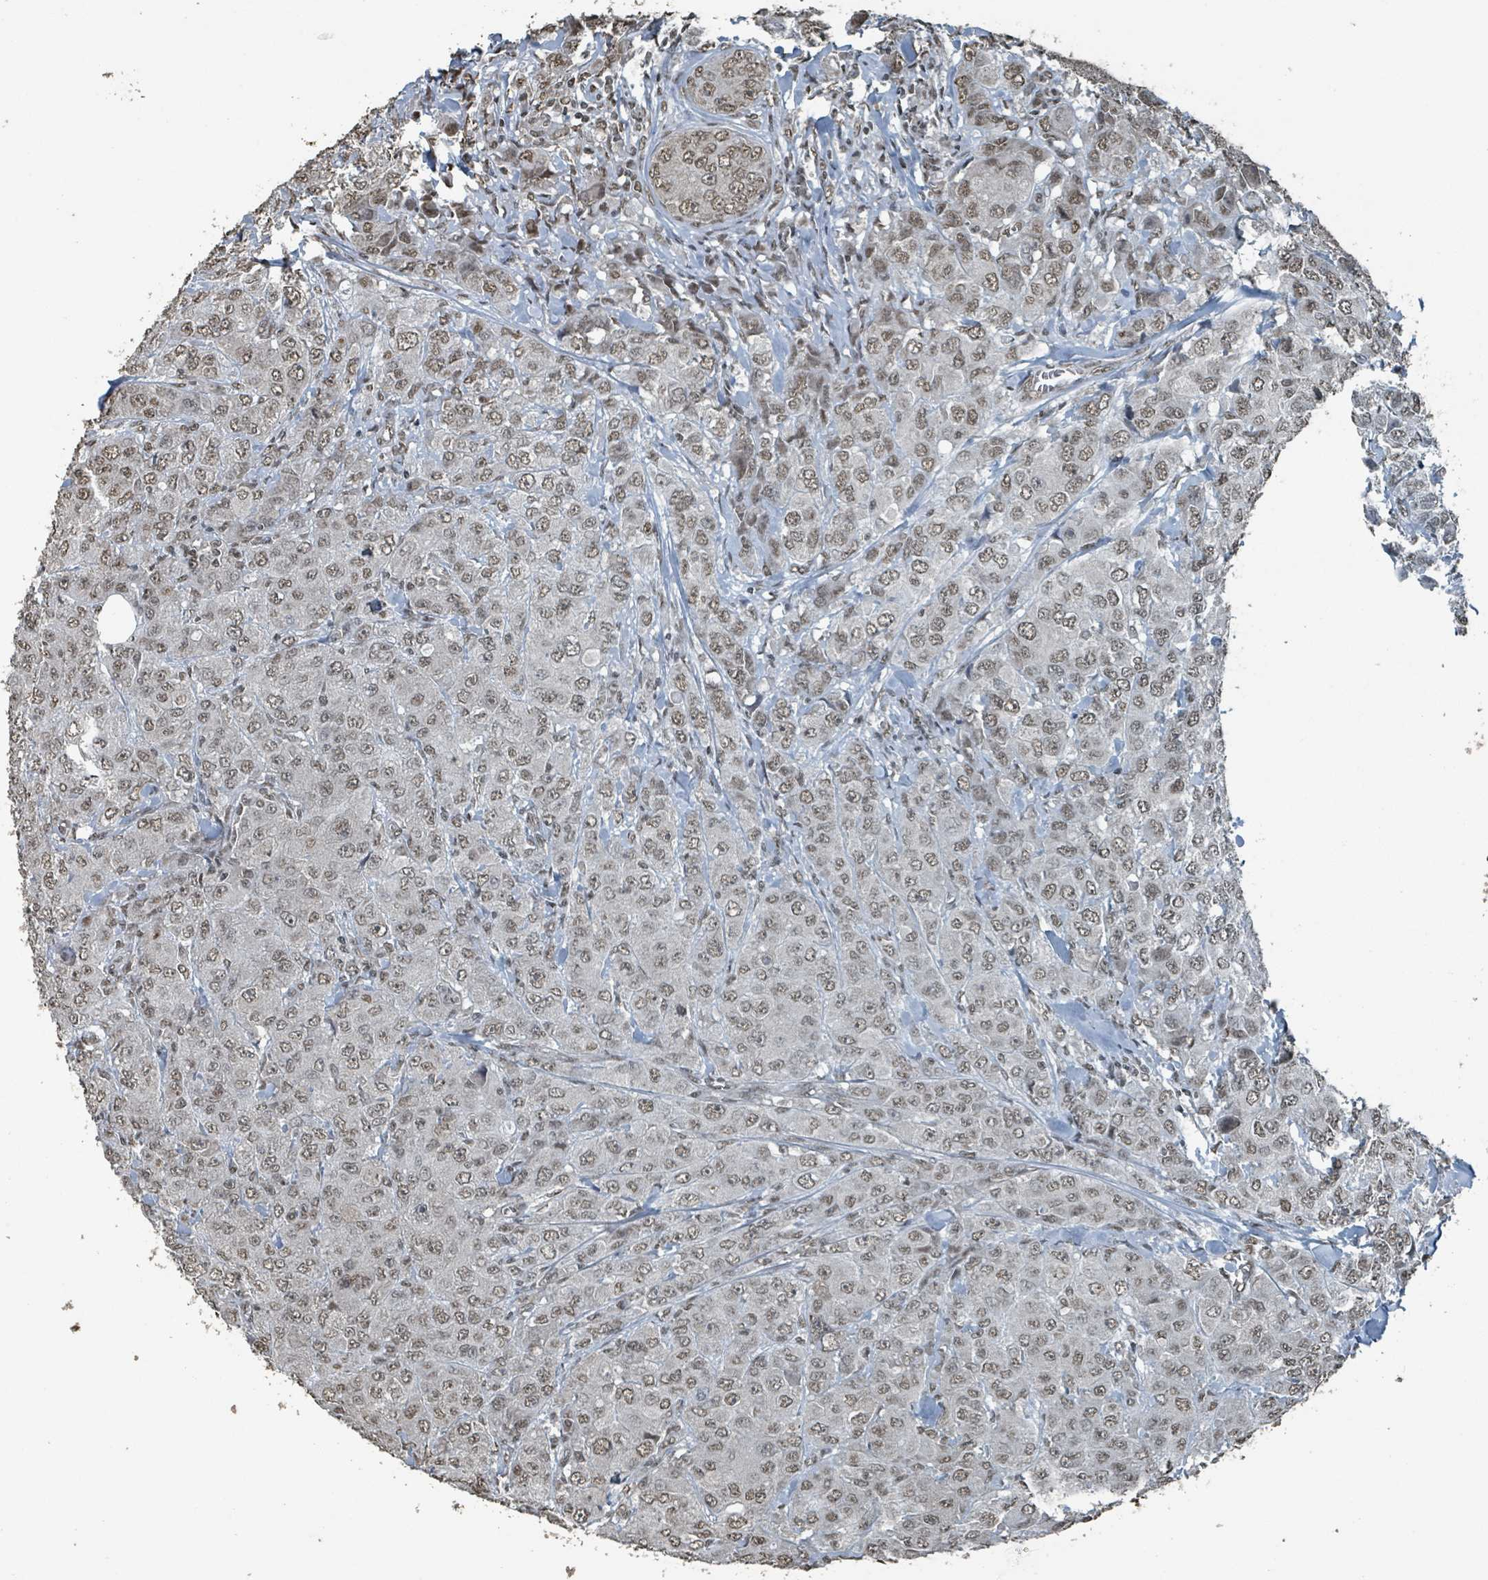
{"staining": {"intensity": "moderate", "quantity": ">75%", "location": "nuclear"}, "tissue": "breast cancer", "cell_type": "Tumor cells", "image_type": "cancer", "snomed": [{"axis": "morphology", "description": "Duct carcinoma"}, {"axis": "topography", "description": "Breast"}], "caption": "IHC photomicrograph of breast cancer stained for a protein (brown), which shows medium levels of moderate nuclear expression in approximately >75% of tumor cells.", "gene": "PHIP", "patient": {"sex": "female", "age": 43}}